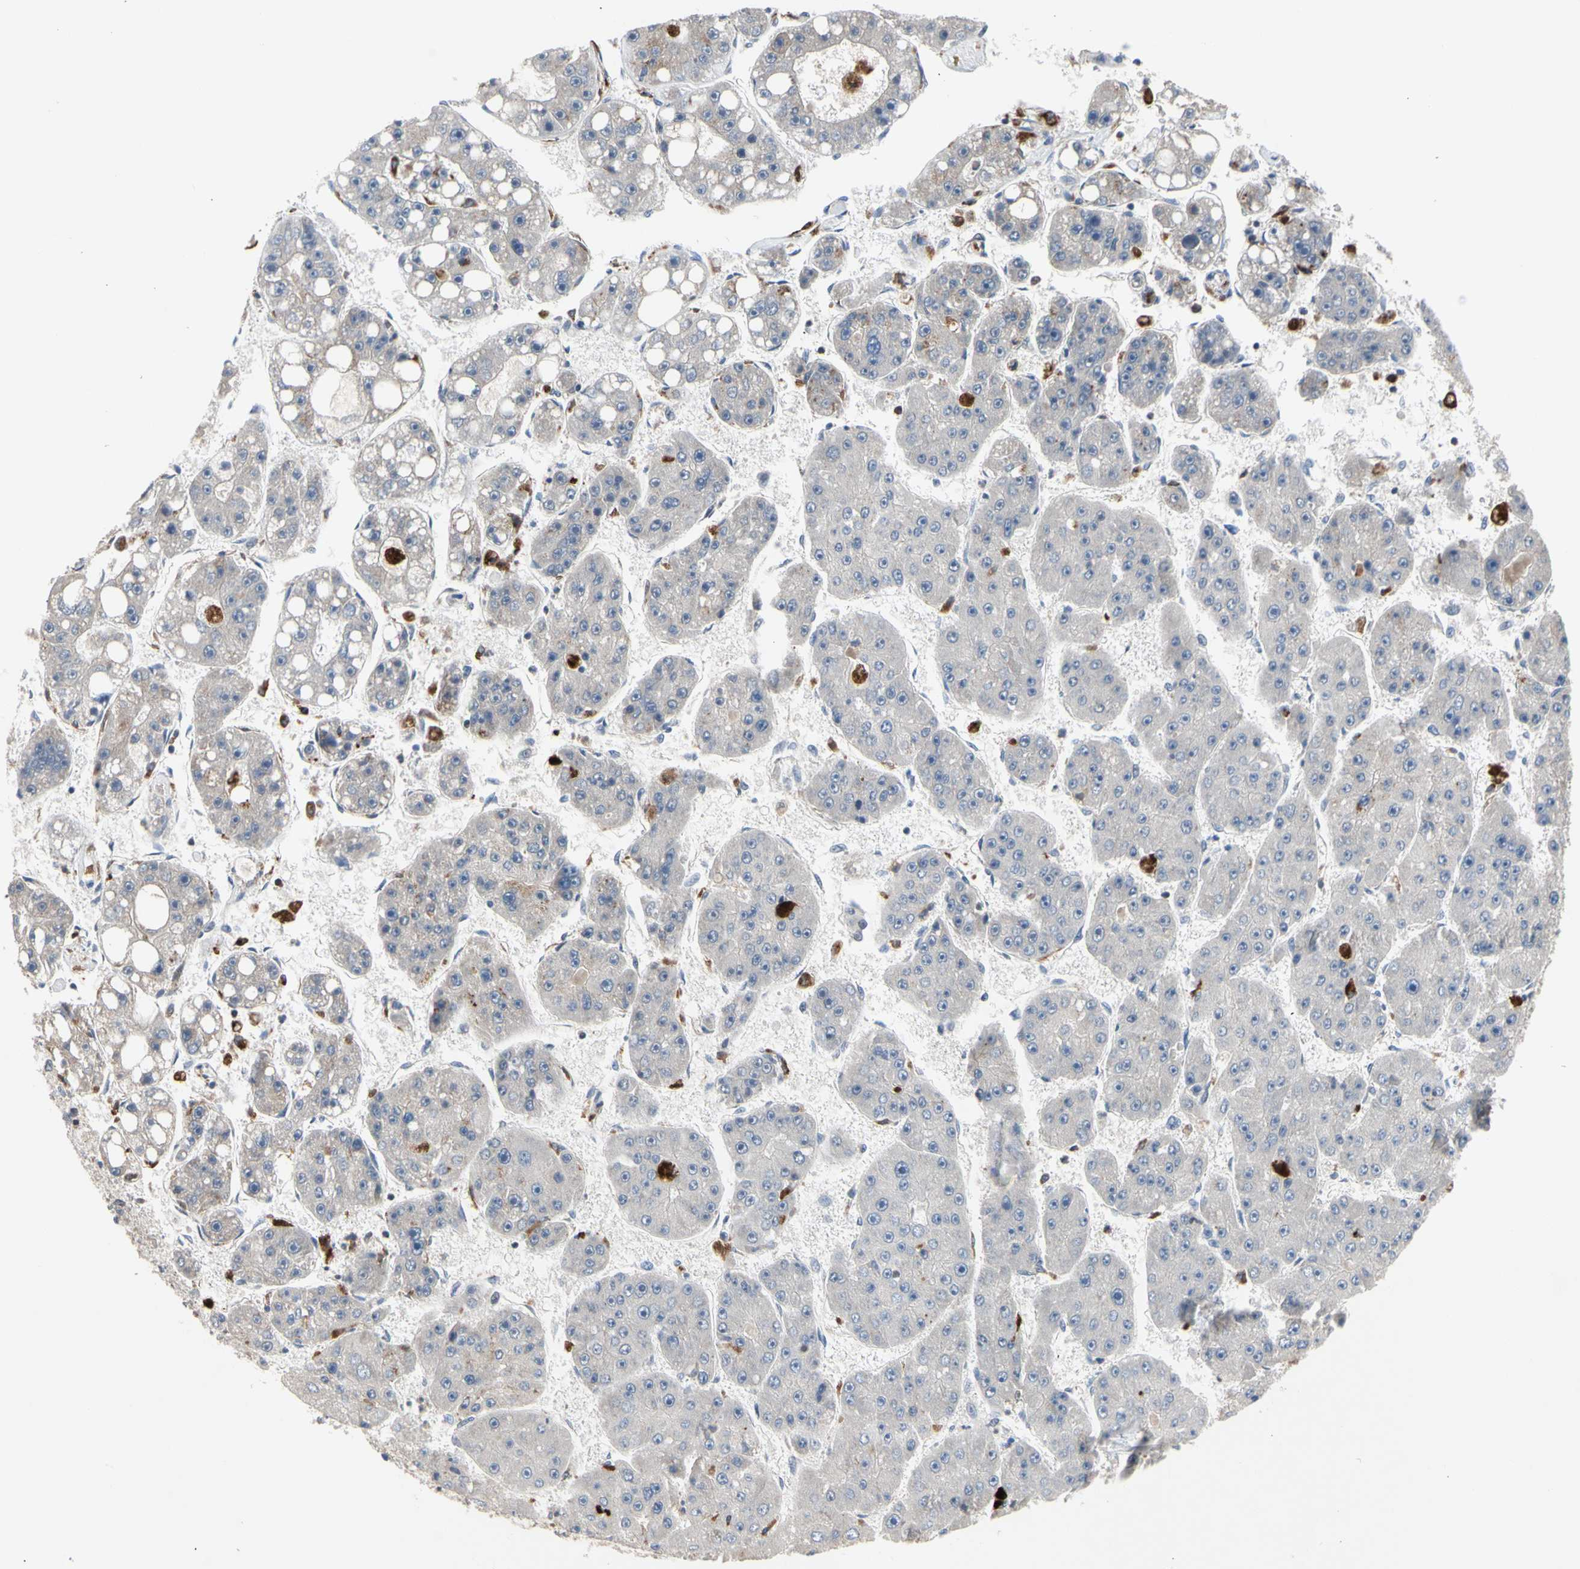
{"staining": {"intensity": "negative", "quantity": "none", "location": "none"}, "tissue": "liver cancer", "cell_type": "Tumor cells", "image_type": "cancer", "snomed": [{"axis": "morphology", "description": "Carcinoma, Hepatocellular, NOS"}, {"axis": "topography", "description": "Liver"}], "caption": "Tumor cells are negative for protein expression in human hepatocellular carcinoma (liver).", "gene": "ADA2", "patient": {"sex": "female", "age": 61}}